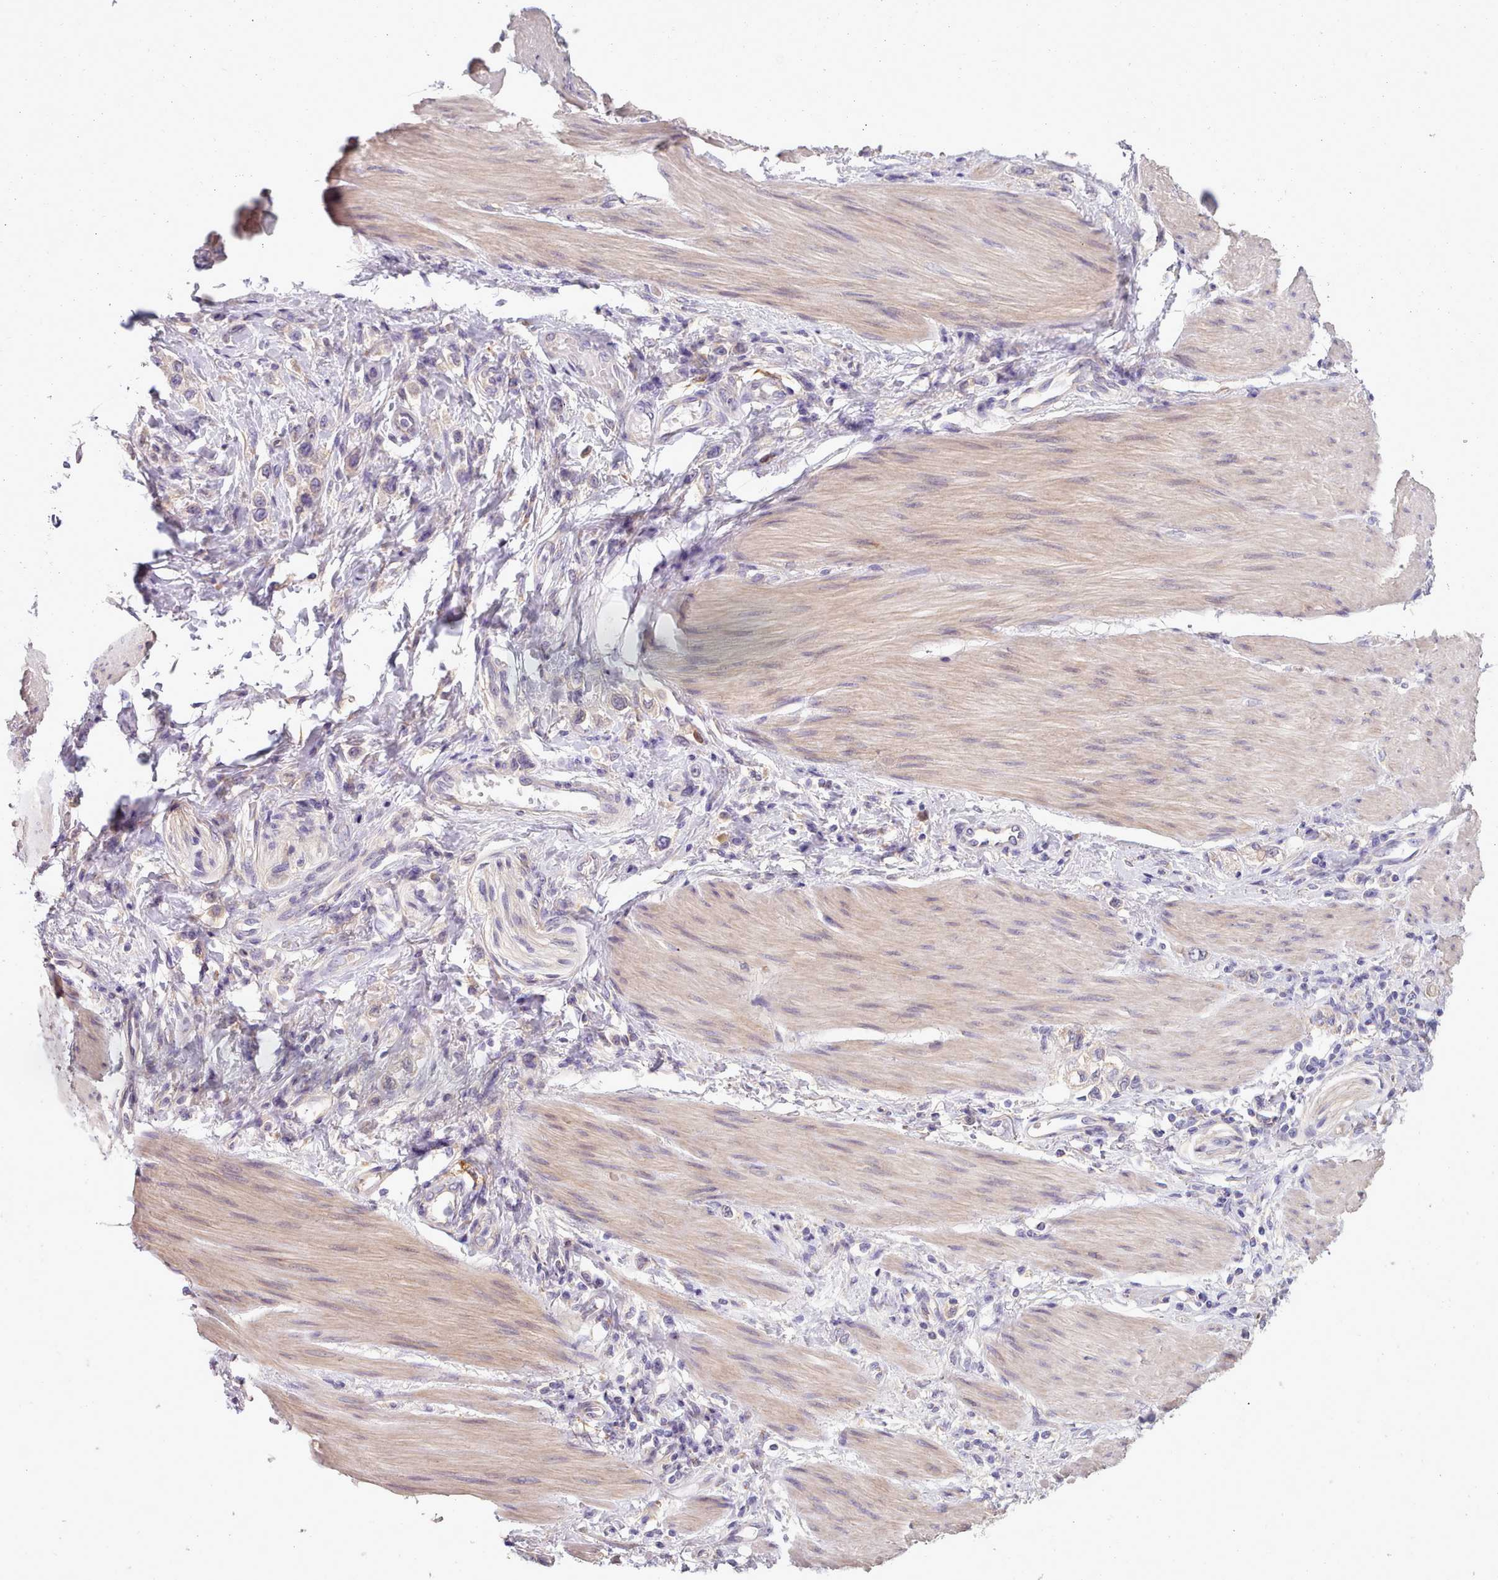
{"staining": {"intensity": "negative", "quantity": "none", "location": "none"}, "tissue": "stomach cancer", "cell_type": "Tumor cells", "image_type": "cancer", "snomed": [{"axis": "morphology", "description": "Adenocarcinoma, NOS"}, {"axis": "topography", "description": "Stomach"}], "caption": "The photomicrograph shows no staining of tumor cells in stomach cancer (adenocarcinoma).", "gene": "DPF1", "patient": {"sex": "female", "age": 65}}